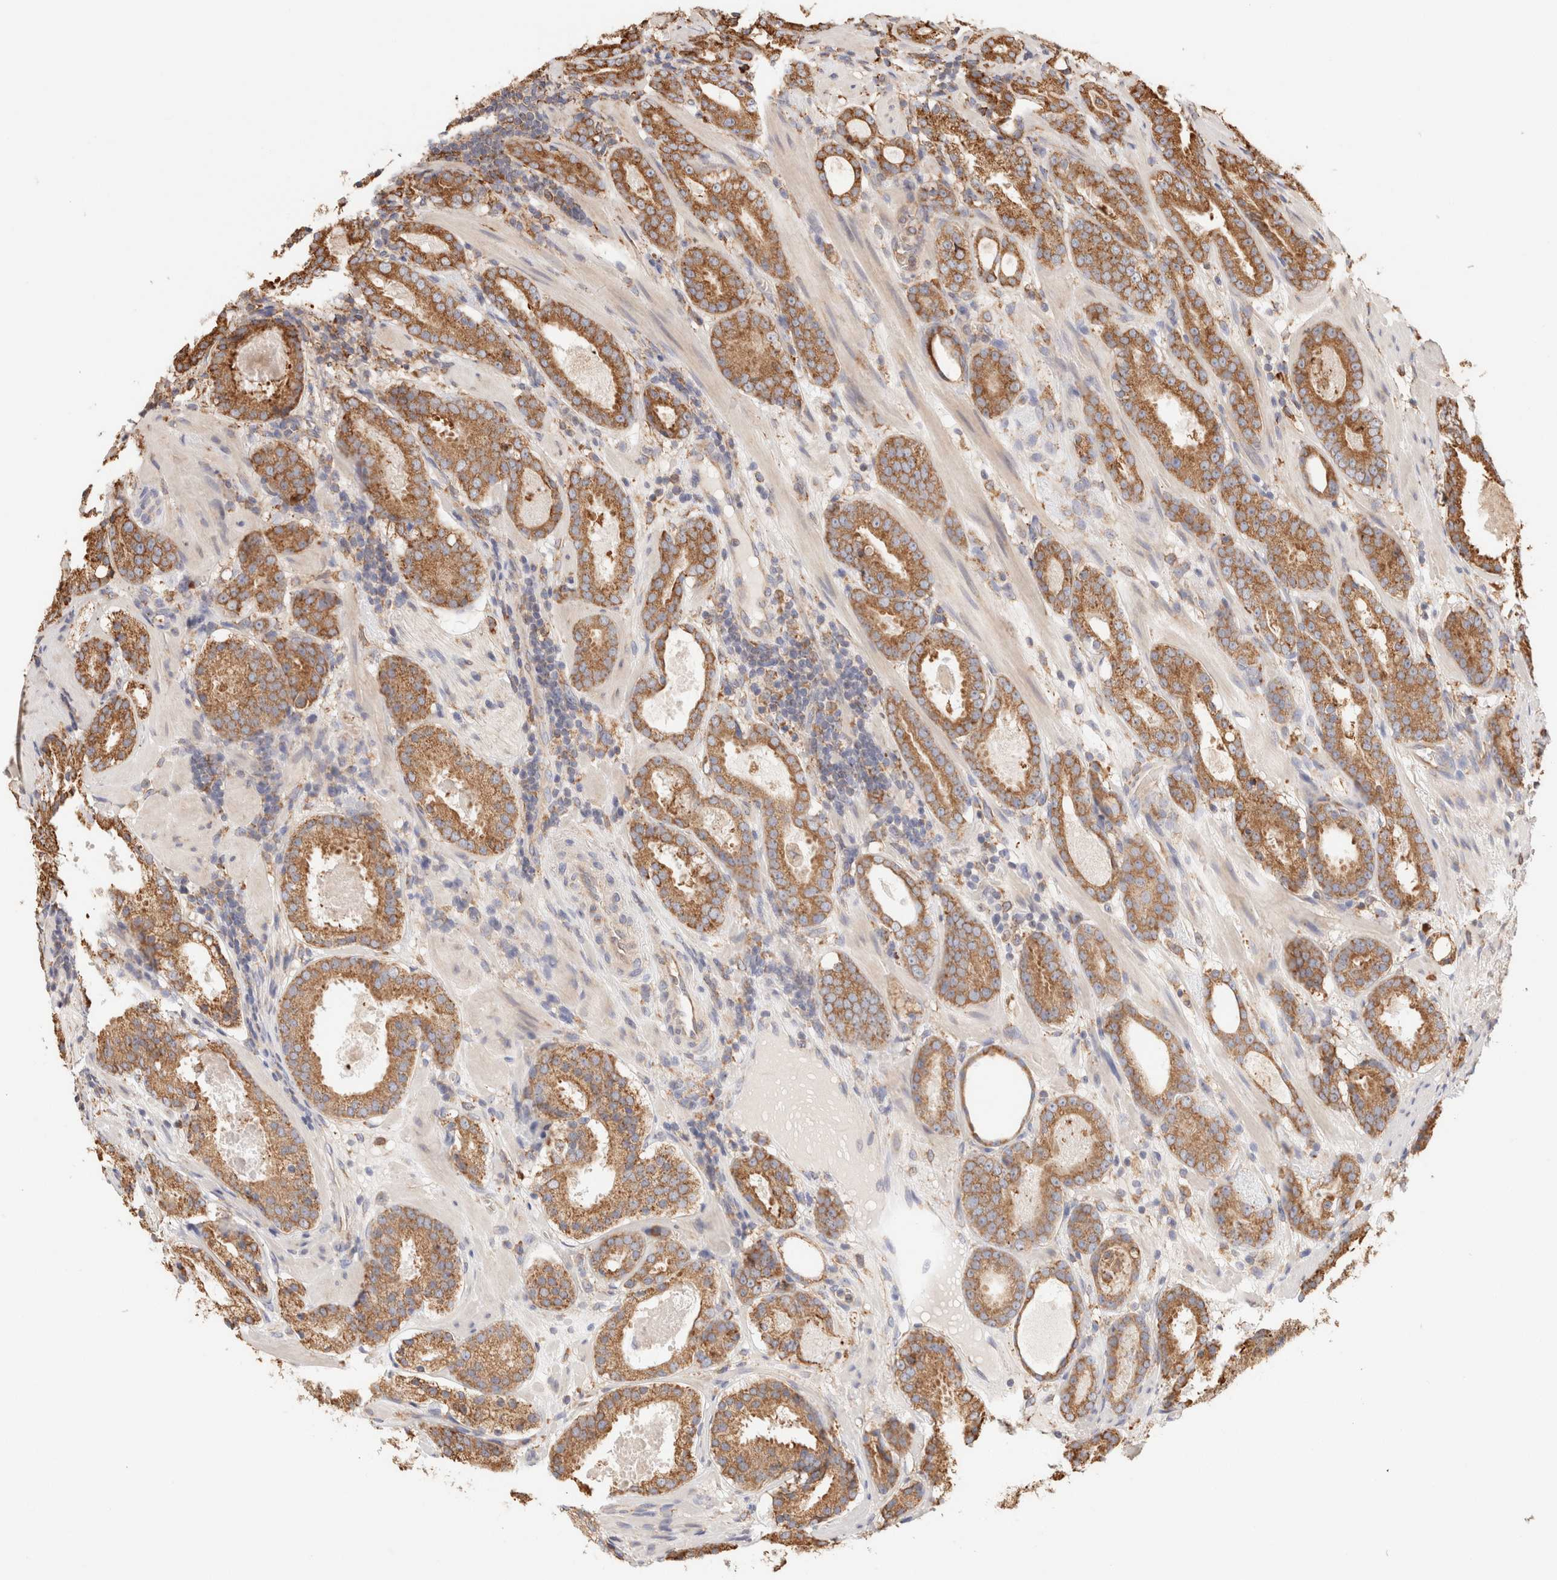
{"staining": {"intensity": "moderate", "quantity": ">75%", "location": "cytoplasmic/membranous"}, "tissue": "prostate cancer", "cell_type": "Tumor cells", "image_type": "cancer", "snomed": [{"axis": "morphology", "description": "Adenocarcinoma, Low grade"}, {"axis": "topography", "description": "Prostate"}], "caption": "IHC histopathology image of human prostate cancer stained for a protein (brown), which displays medium levels of moderate cytoplasmic/membranous staining in about >75% of tumor cells.", "gene": "FER", "patient": {"sex": "male", "age": 69}}